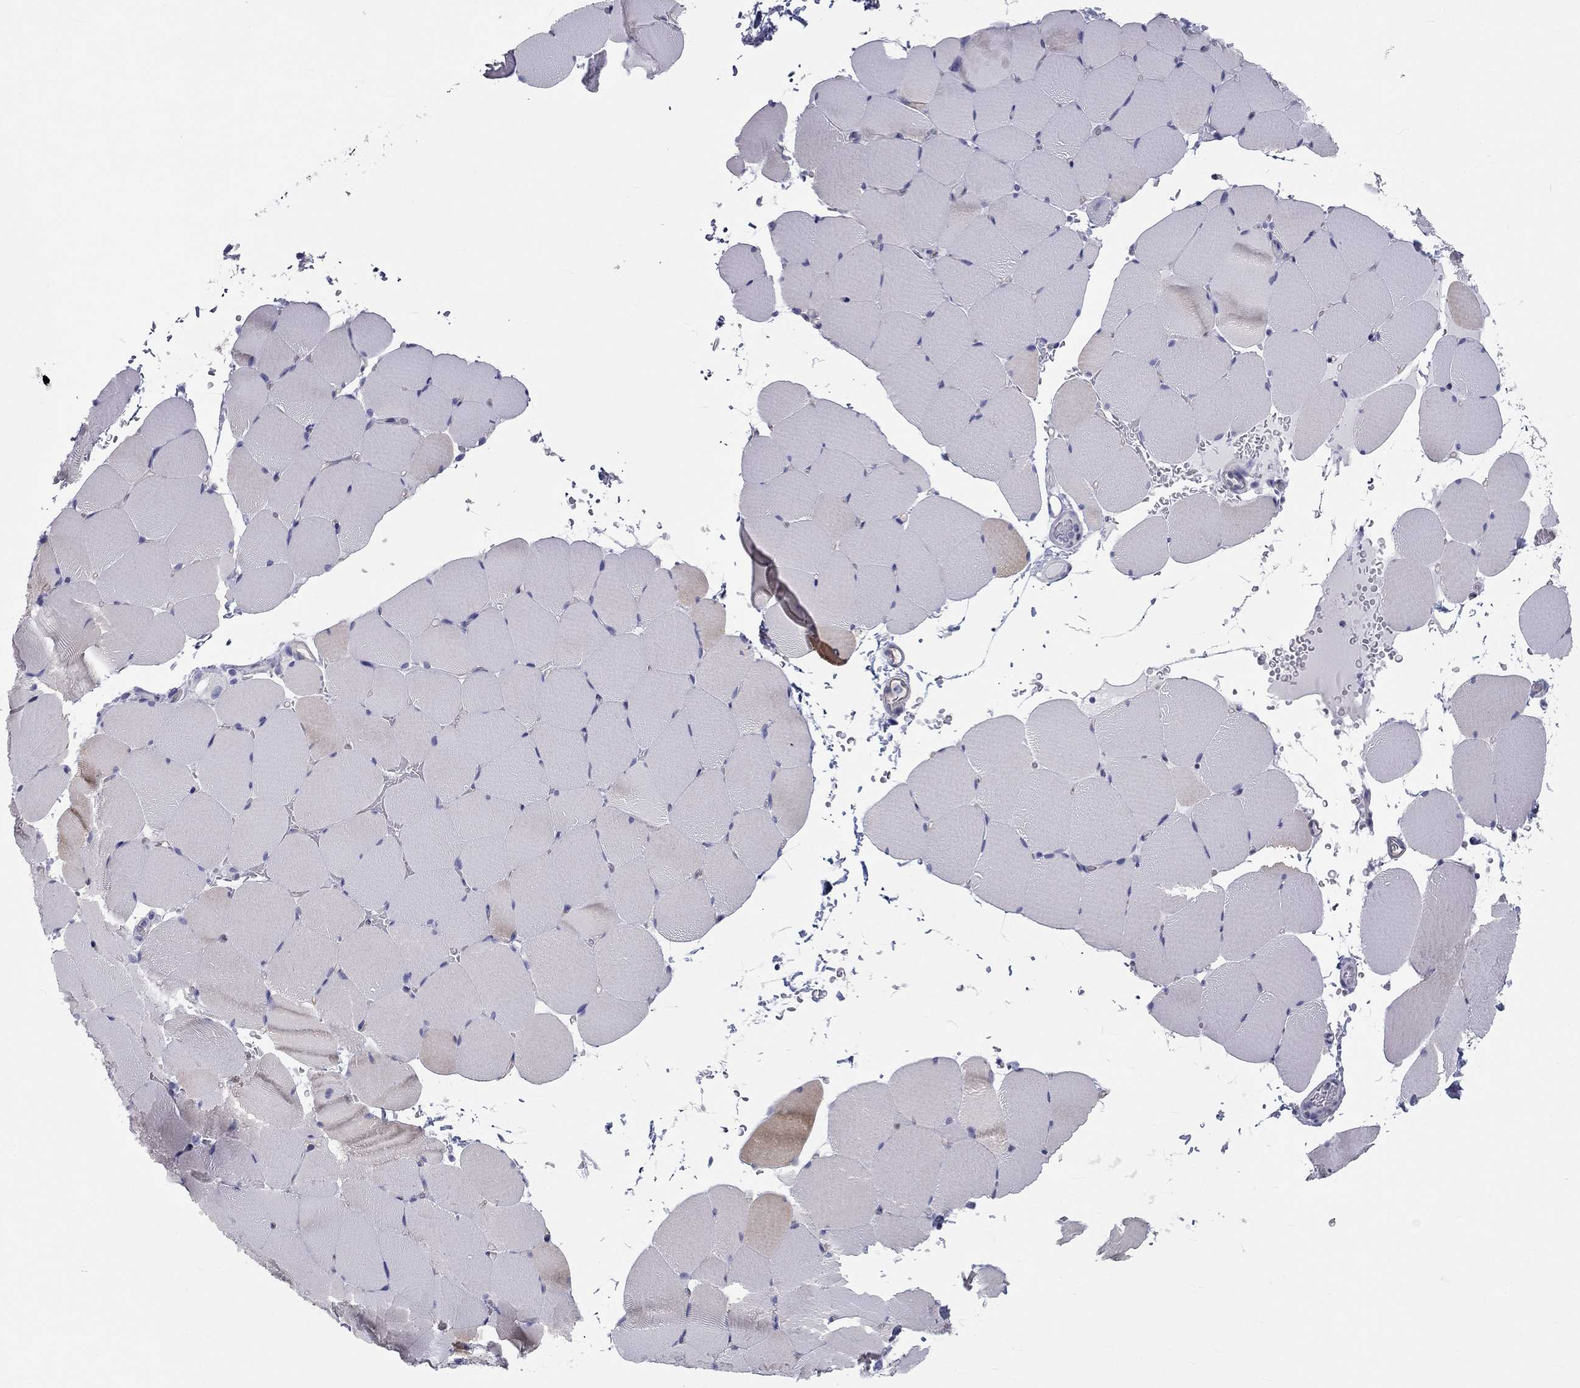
{"staining": {"intensity": "moderate", "quantity": "<25%", "location": "cytoplasmic/membranous"}, "tissue": "skeletal muscle", "cell_type": "Myocytes", "image_type": "normal", "snomed": [{"axis": "morphology", "description": "Normal tissue, NOS"}, {"axis": "topography", "description": "Skeletal muscle"}], "caption": "IHC (DAB (3,3'-diaminobenzidine)) staining of unremarkable human skeletal muscle exhibits moderate cytoplasmic/membranous protein staining in approximately <25% of myocytes. The protein is stained brown, and the nuclei are stained in blue (DAB IHC with brightfield microscopy, high magnification).", "gene": "DNALI1", "patient": {"sex": "female", "age": 37}}